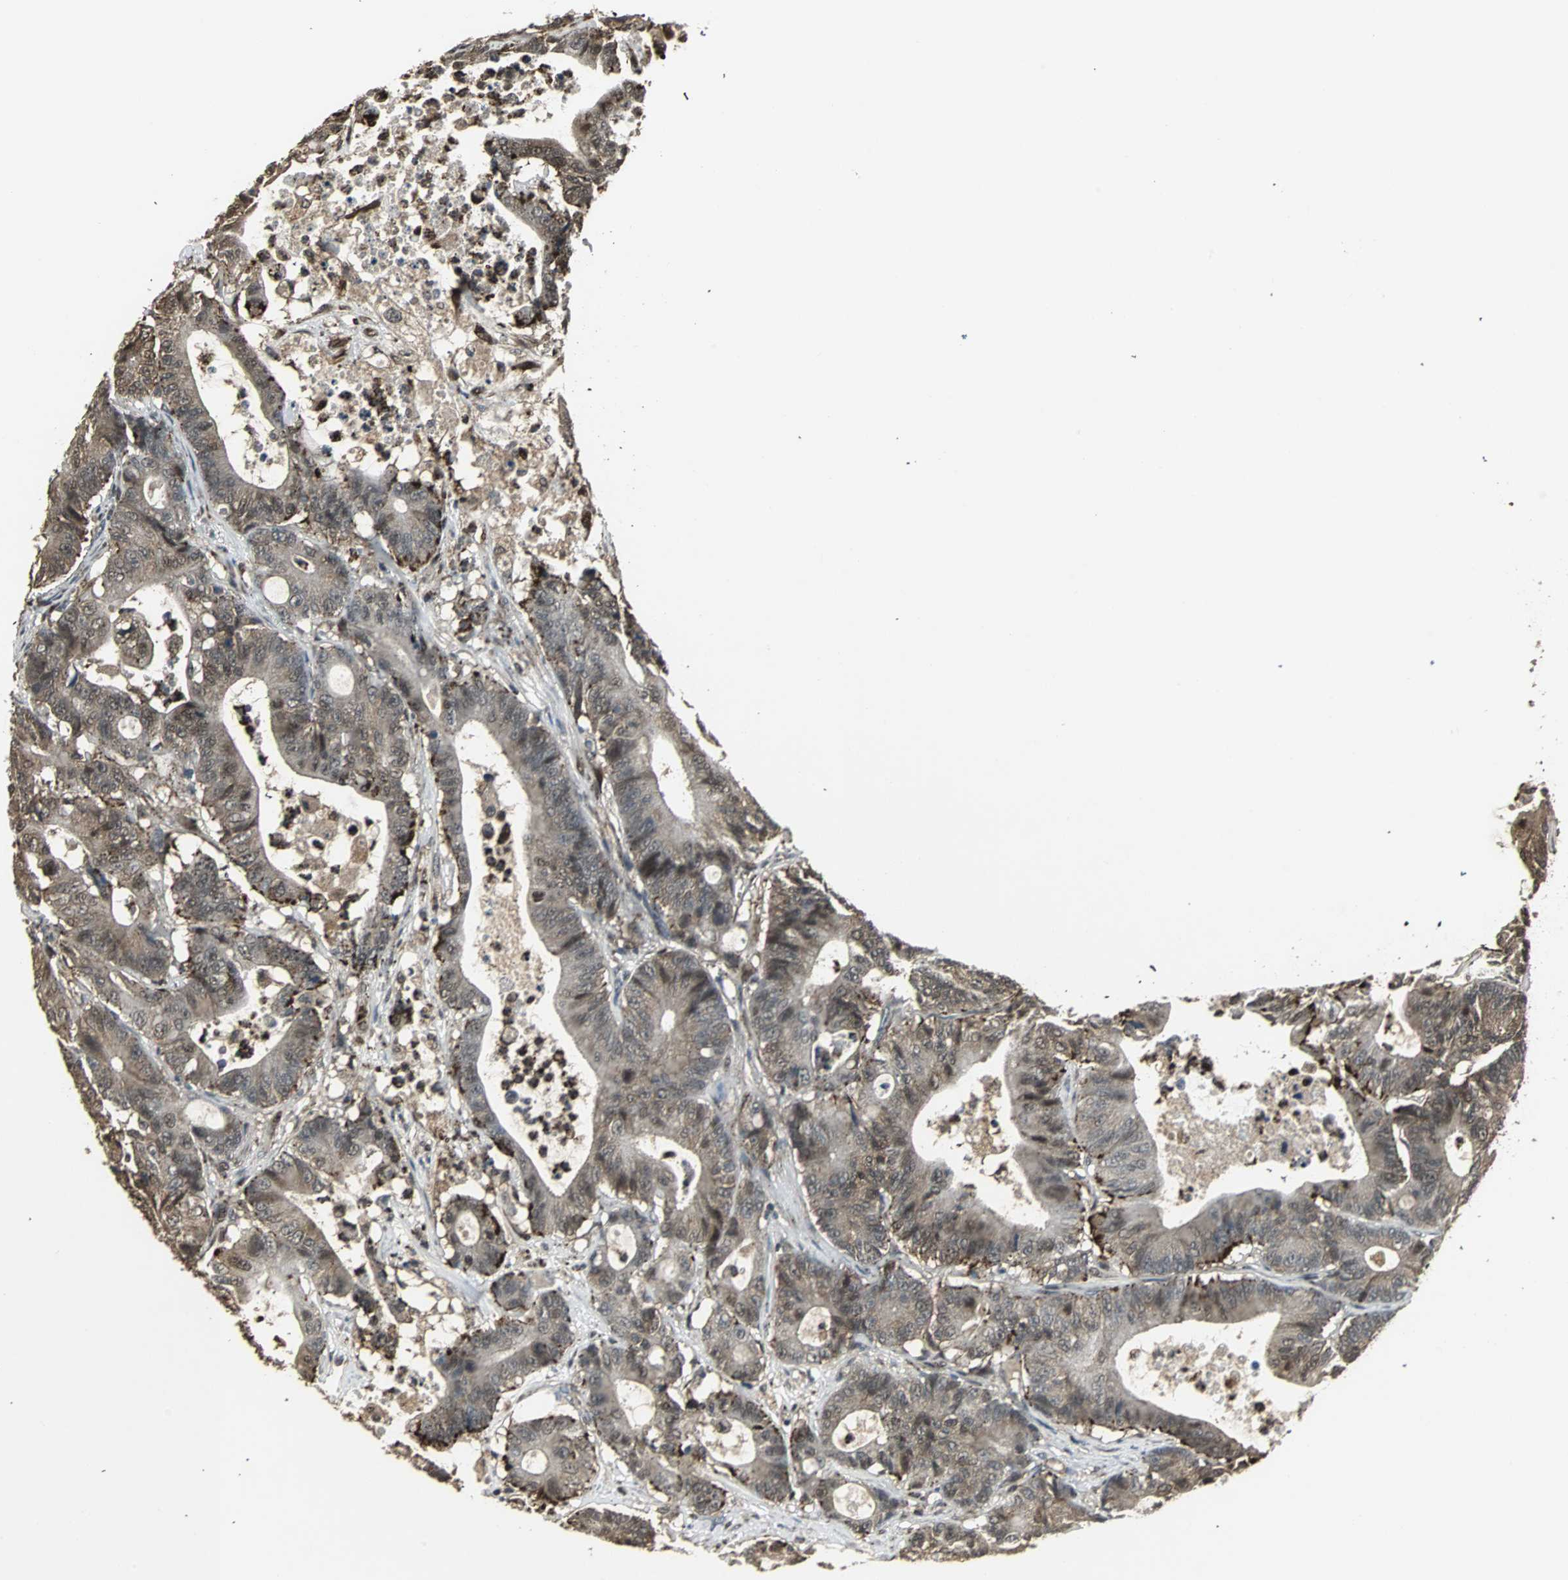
{"staining": {"intensity": "moderate", "quantity": ">75%", "location": "cytoplasmic/membranous,nuclear"}, "tissue": "colorectal cancer", "cell_type": "Tumor cells", "image_type": "cancer", "snomed": [{"axis": "morphology", "description": "Adenocarcinoma, NOS"}, {"axis": "topography", "description": "Colon"}], "caption": "Immunohistochemistry of human colorectal cancer (adenocarcinoma) displays medium levels of moderate cytoplasmic/membranous and nuclear staining in approximately >75% of tumor cells. (brown staining indicates protein expression, while blue staining denotes nuclei).", "gene": "PLIN3", "patient": {"sex": "female", "age": 84}}